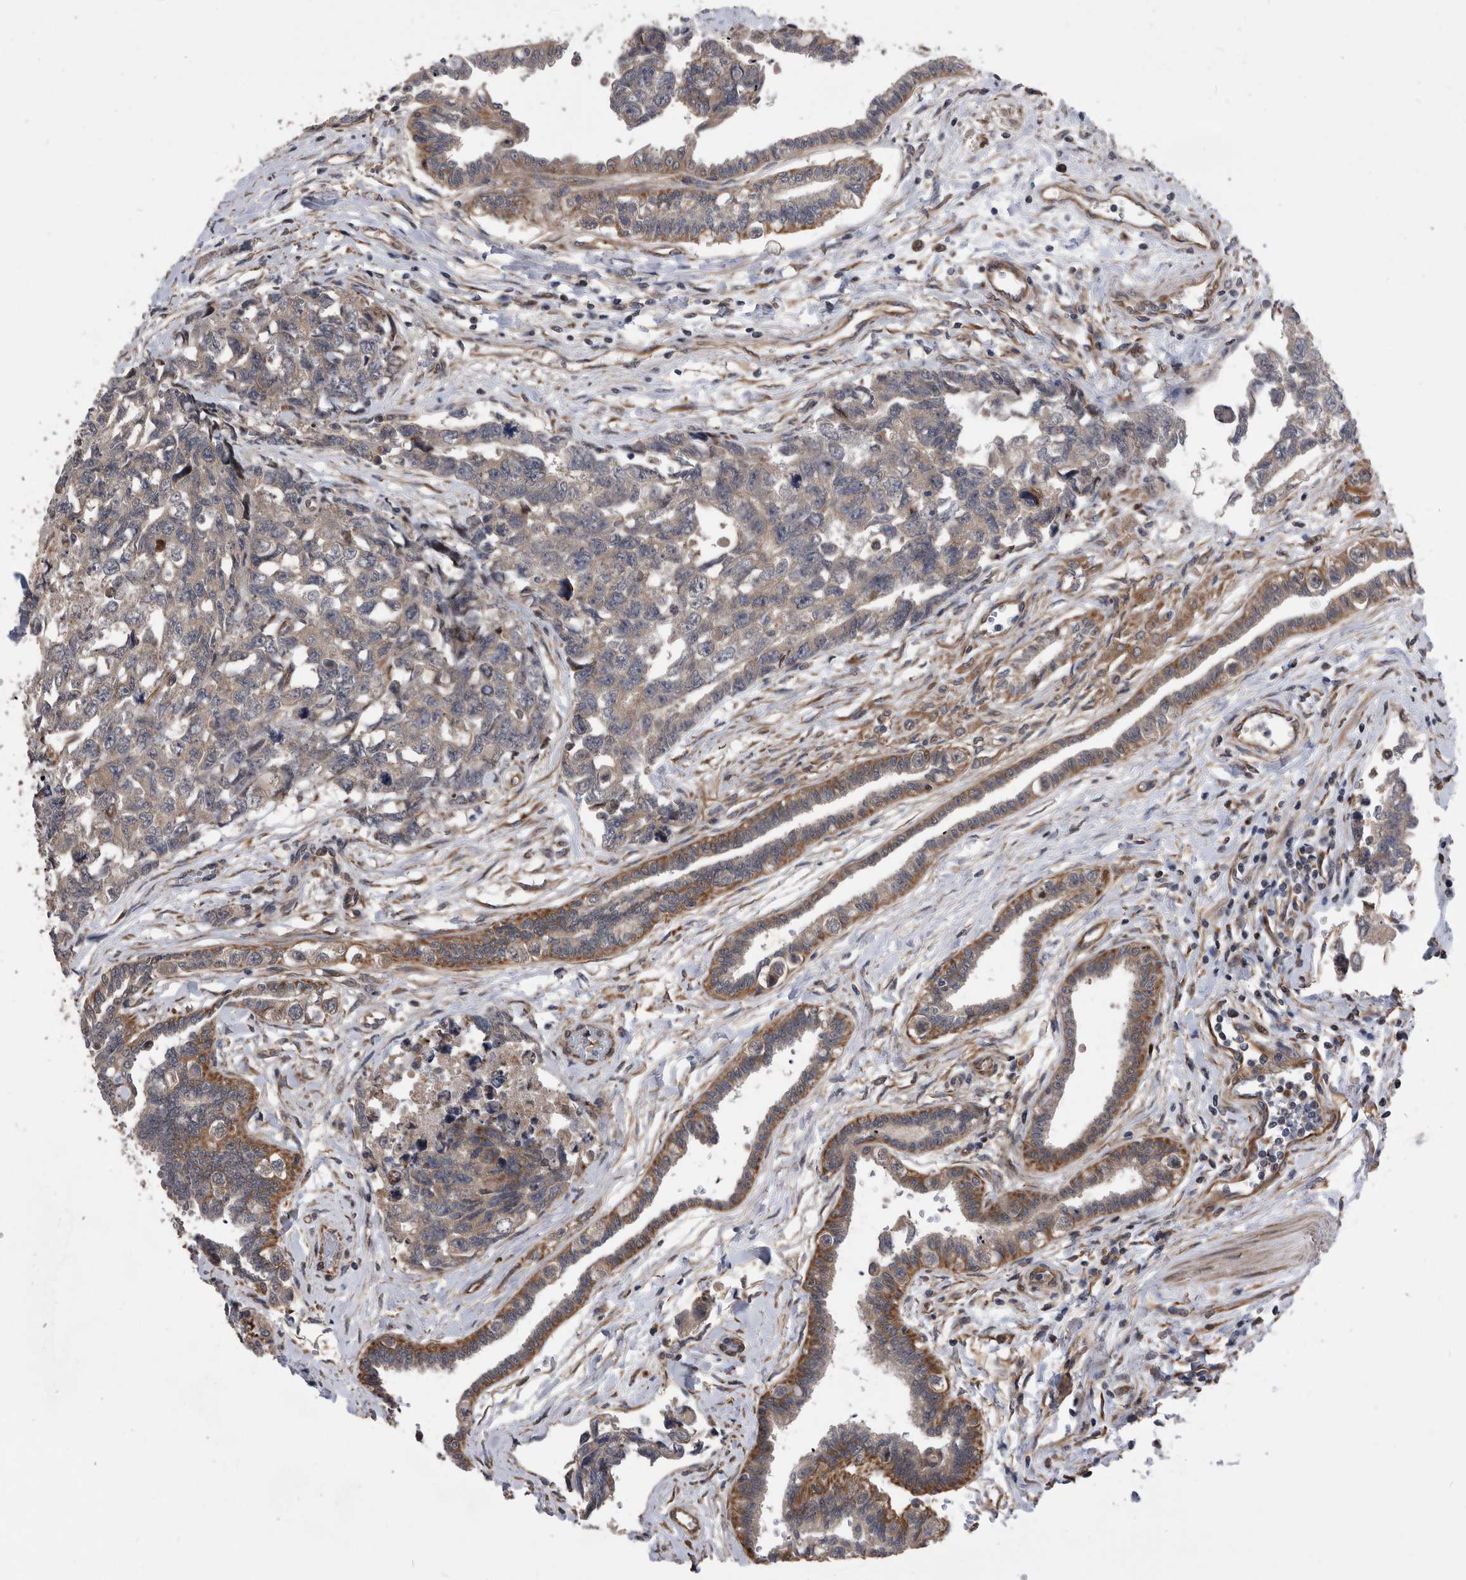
{"staining": {"intensity": "weak", "quantity": "25%-75%", "location": "cytoplasmic/membranous"}, "tissue": "testis cancer", "cell_type": "Tumor cells", "image_type": "cancer", "snomed": [{"axis": "morphology", "description": "Carcinoma, Embryonal, NOS"}, {"axis": "topography", "description": "Testis"}], "caption": "This is an image of immunohistochemistry staining of testis cancer (embryonal carcinoma), which shows weak expression in the cytoplasmic/membranous of tumor cells.", "gene": "SERINC2", "patient": {"sex": "male", "age": 31}}